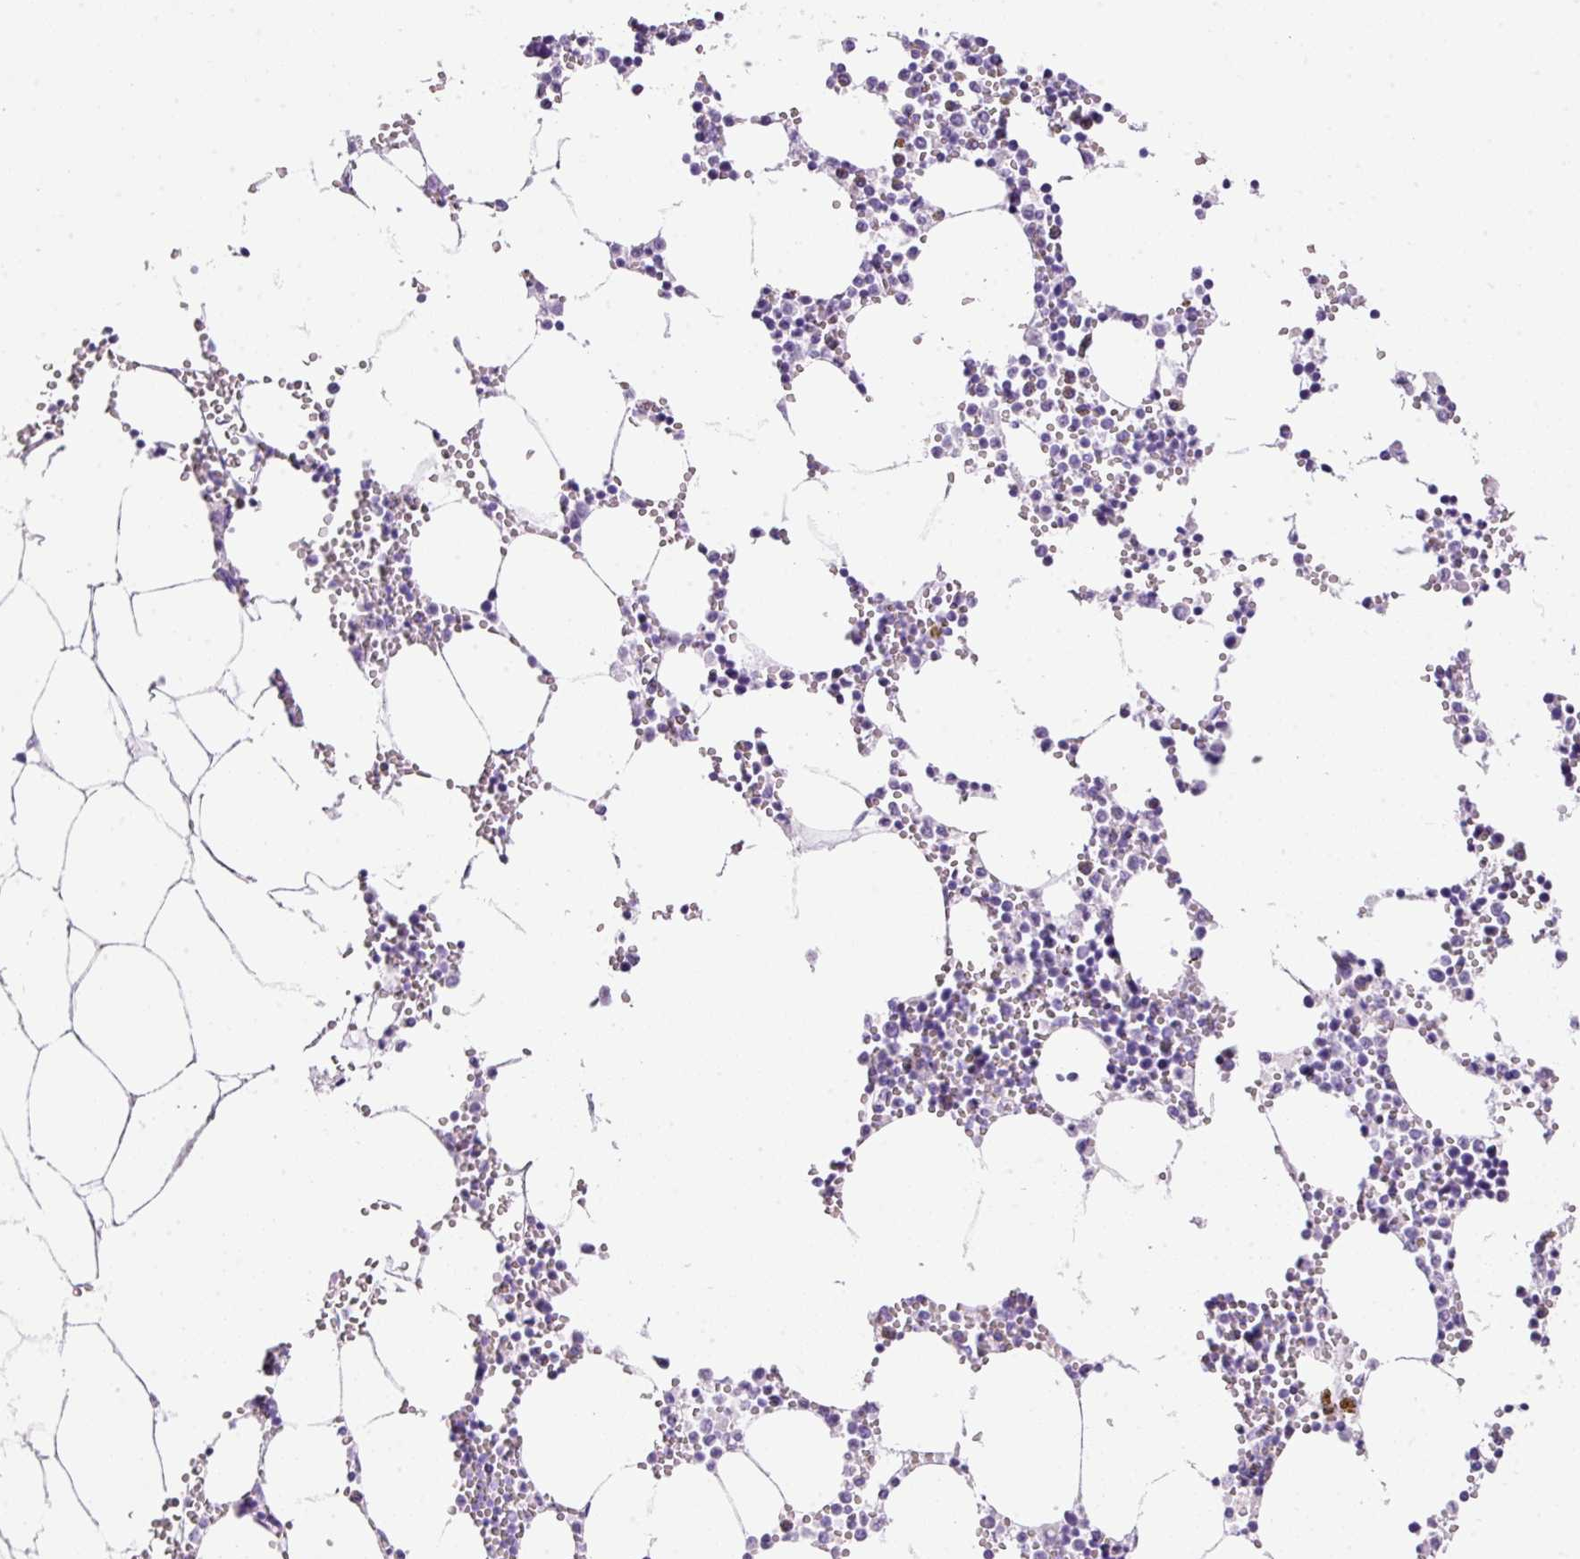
{"staining": {"intensity": "negative", "quantity": "none", "location": "none"}, "tissue": "bone marrow", "cell_type": "Hematopoietic cells", "image_type": "normal", "snomed": [{"axis": "morphology", "description": "Normal tissue, NOS"}, {"axis": "topography", "description": "Bone marrow"}], "caption": "Micrograph shows no protein expression in hematopoietic cells of benign bone marrow. (Brightfield microscopy of DAB (3,3'-diaminobenzidine) IHC at high magnification).", "gene": "BSND", "patient": {"sex": "male", "age": 54}}